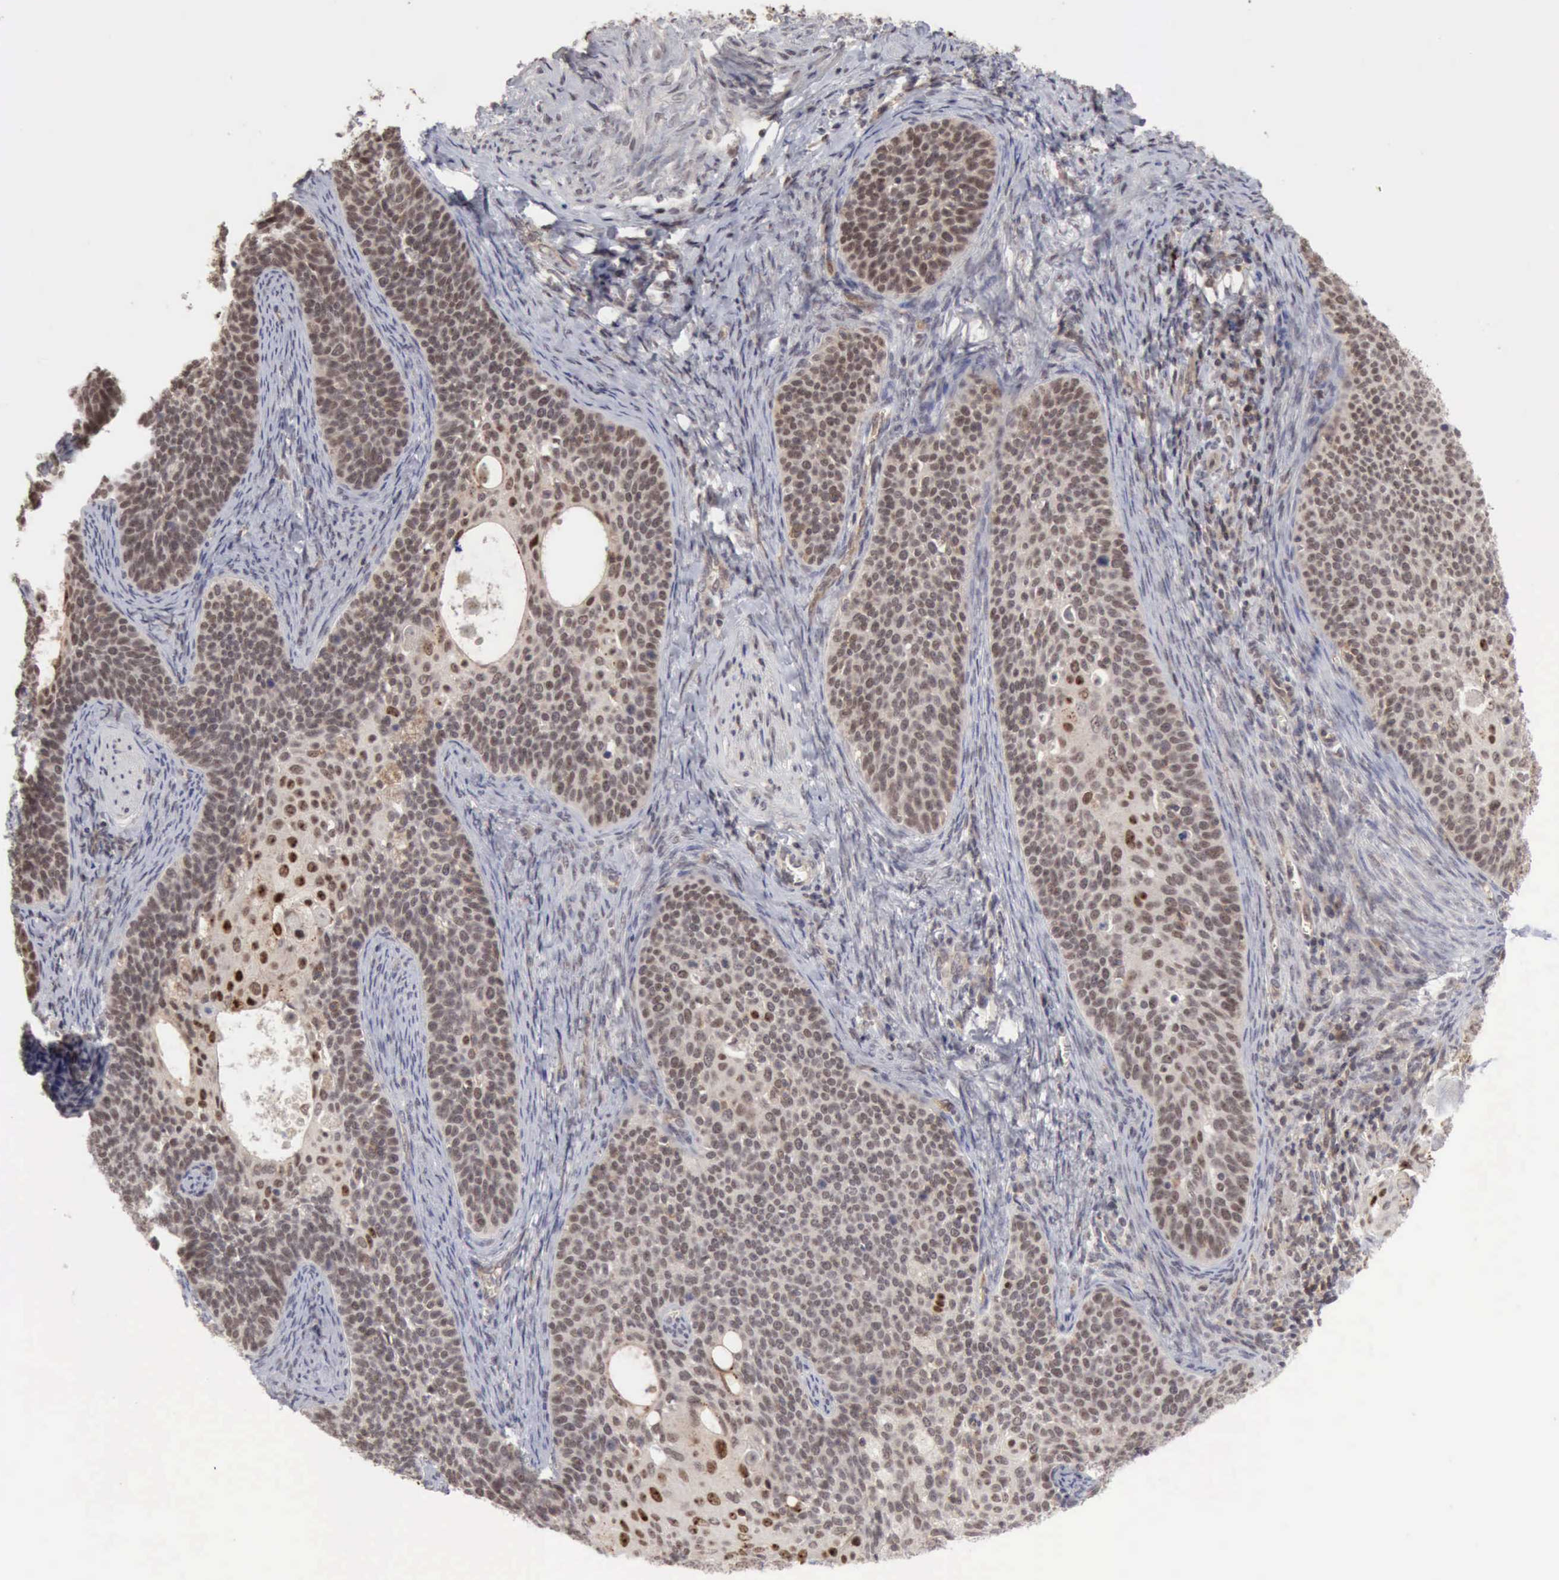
{"staining": {"intensity": "moderate", "quantity": "<25%", "location": "nuclear"}, "tissue": "cervical cancer", "cell_type": "Tumor cells", "image_type": "cancer", "snomed": [{"axis": "morphology", "description": "Squamous cell carcinoma, NOS"}, {"axis": "topography", "description": "Cervix"}], "caption": "Cervical cancer (squamous cell carcinoma) was stained to show a protein in brown. There is low levels of moderate nuclear staining in about <25% of tumor cells.", "gene": "CDKN2A", "patient": {"sex": "female", "age": 33}}